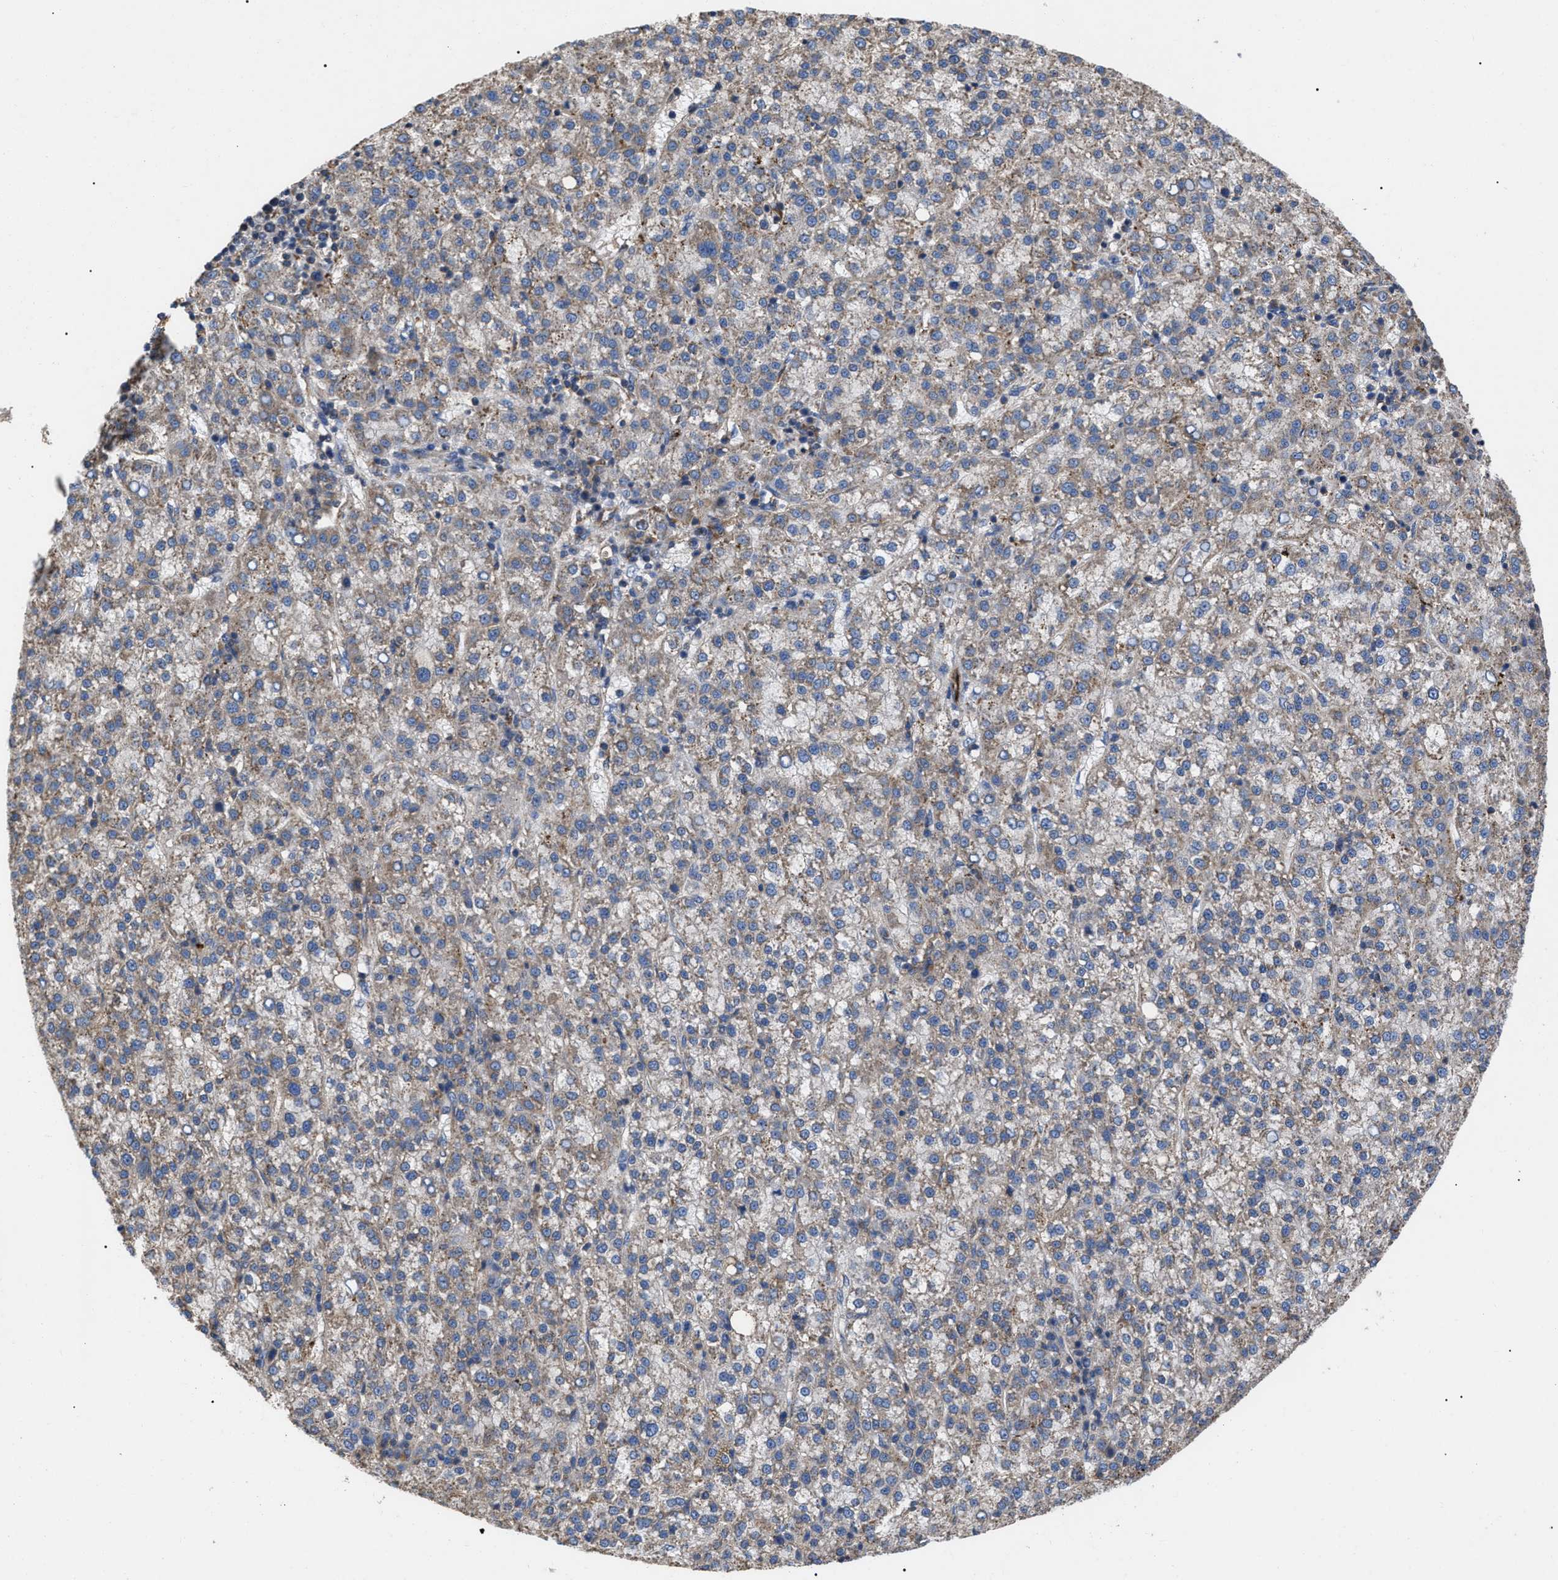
{"staining": {"intensity": "negative", "quantity": "none", "location": "none"}, "tissue": "liver cancer", "cell_type": "Tumor cells", "image_type": "cancer", "snomed": [{"axis": "morphology", "description": "Carcinoma, Hepatocellular, NOS"}, {"axis": "topography", "description": "Liver"}], "caption": "Liver cancer (hepatocellular carcinoma) was stained to show a protein in brown. There is no significant staining in tumor cells. (DAB (3,3'-diaminobenzidine) immunohistochemistry (IHC), high magnification).", "gene": "FAM171A2", "patient": {"sex": "female", "age": 58}}